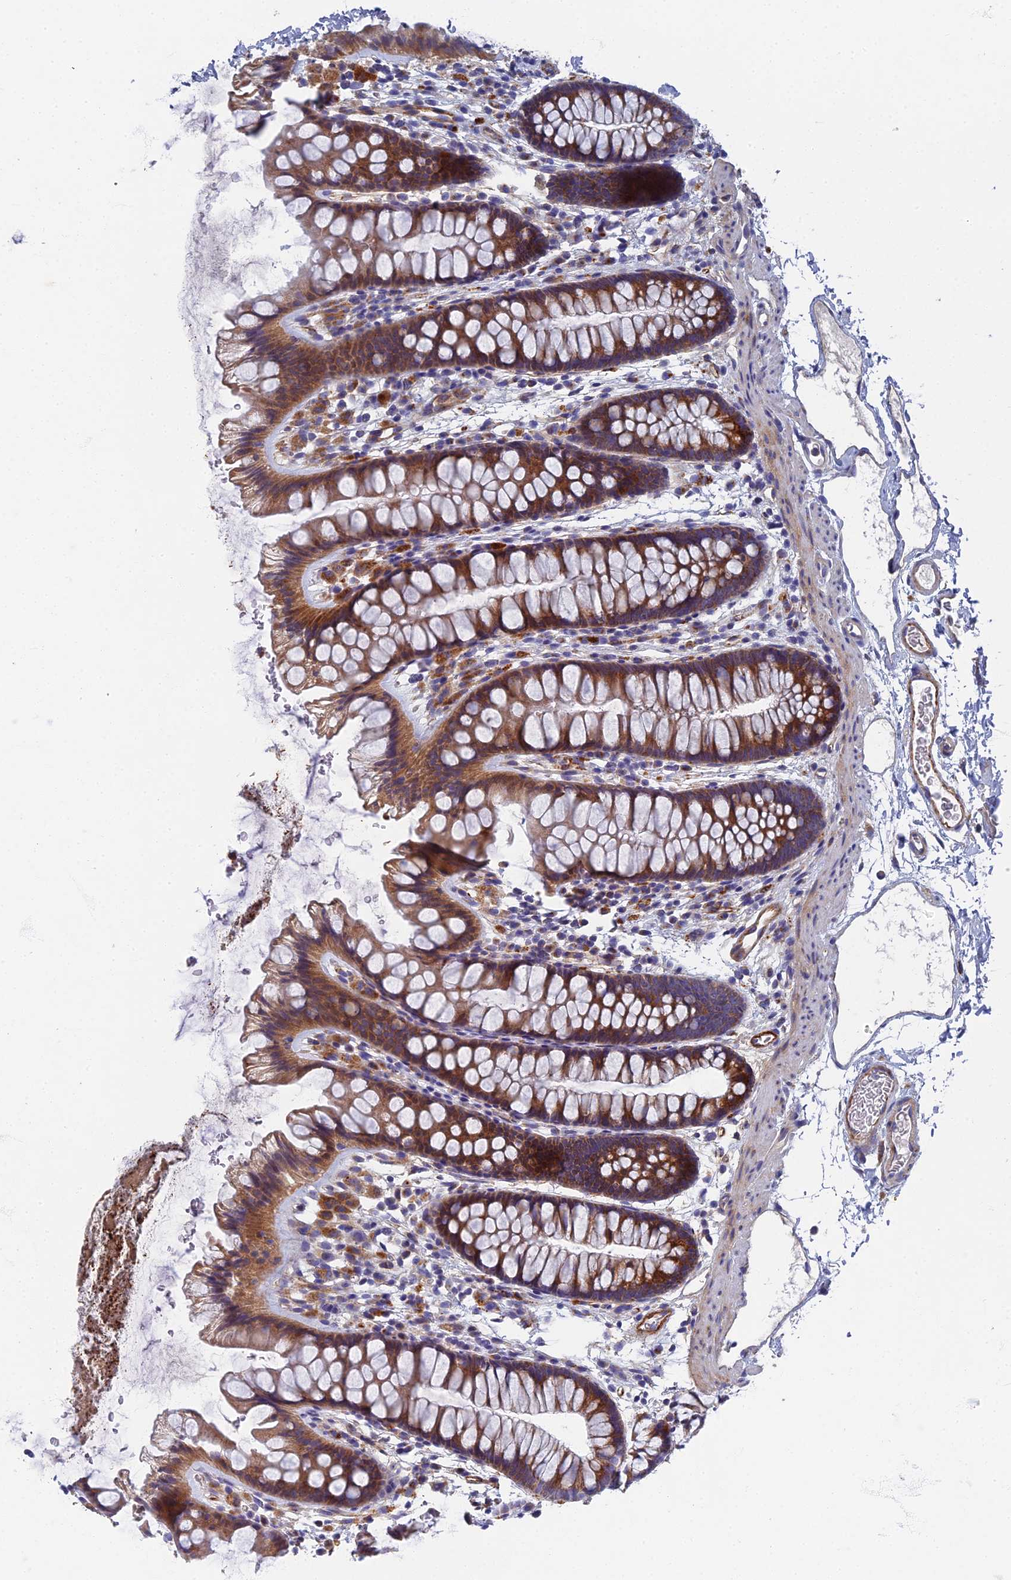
{"staining": {"intensity": "weak", "quantity": ">75%", "location": "cytoplasmic/membranous"}, "tissue": "colon", "cell_type": "Endothelial cells", "image_type": "normal", "snomed": [{"axis": "morphology", "description": "Normal tissue, NOS"}, {"axis": "topography", "description": "Colon"}], "caption": "Colon stained for a protein shows weak cytoplasmic/membranous positivity in endothelial cells. (Stains: DAB (3,3'-diaminobenzidine) in brown, nuclei in blue, Microscopy: brightfield microscopy at high magnification).", "gene": "RNASEK", "patient": {"sex": "female", "age": 62}}